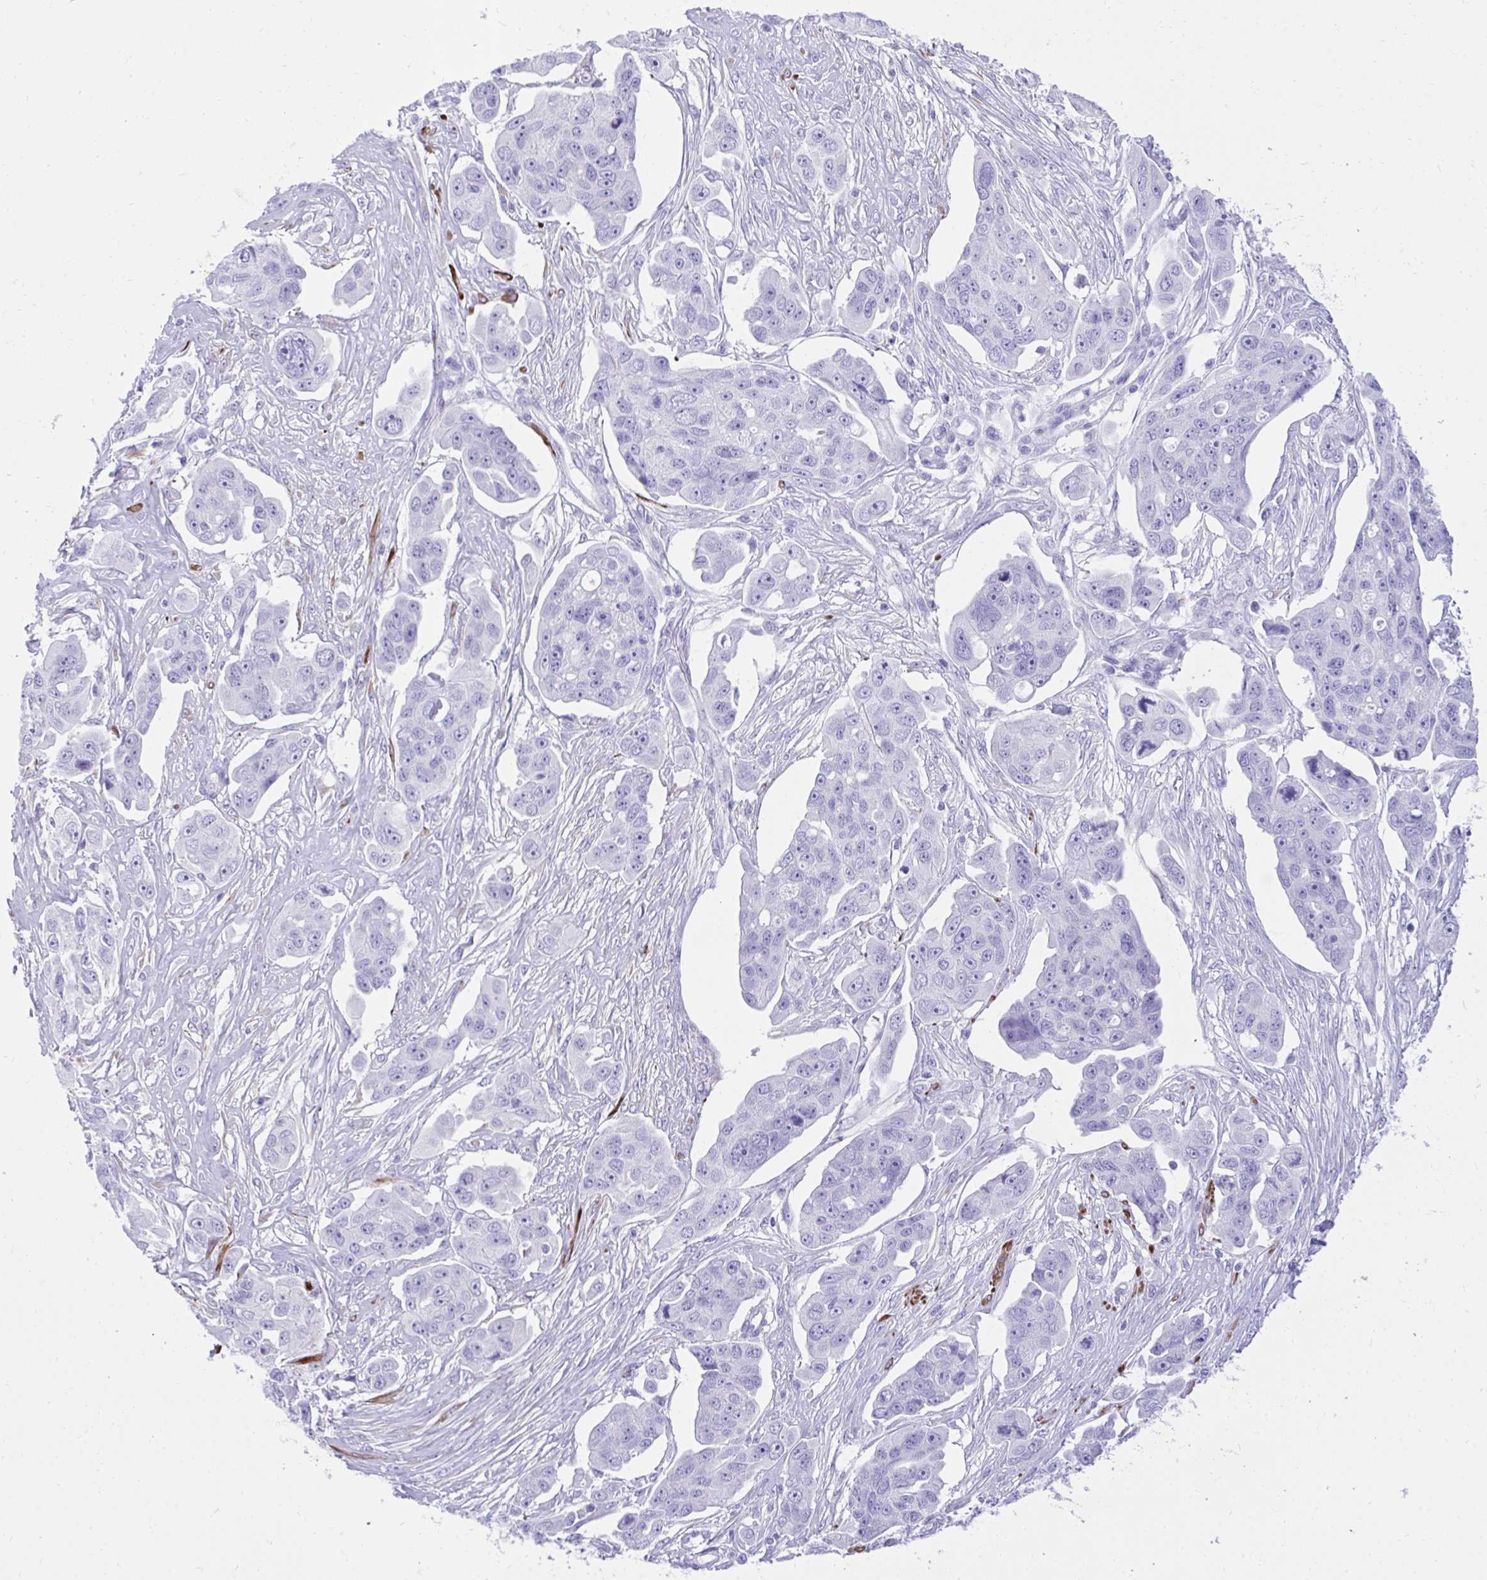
{"staining": {"intensity": "negative", "quantity": "none", "location": "none"}, "tissue": "ovarian cancer", "cell_type": "Tumor cells", "image_type": "cancer", "snomed": [{"axis": "morphology", "description": "Carcinoma, endometroid"}, {"axis": "topography", "description": "Ovary"}], "caption": "Immunohistochemistry (IHC) photomicrograph of endometroid carcinoma (ovarian) stained for a protein (brown), which exhibits no positivity in tumor cells.", "gene": "KCNN4", "patient": {"sex": "female", "age": 70}}